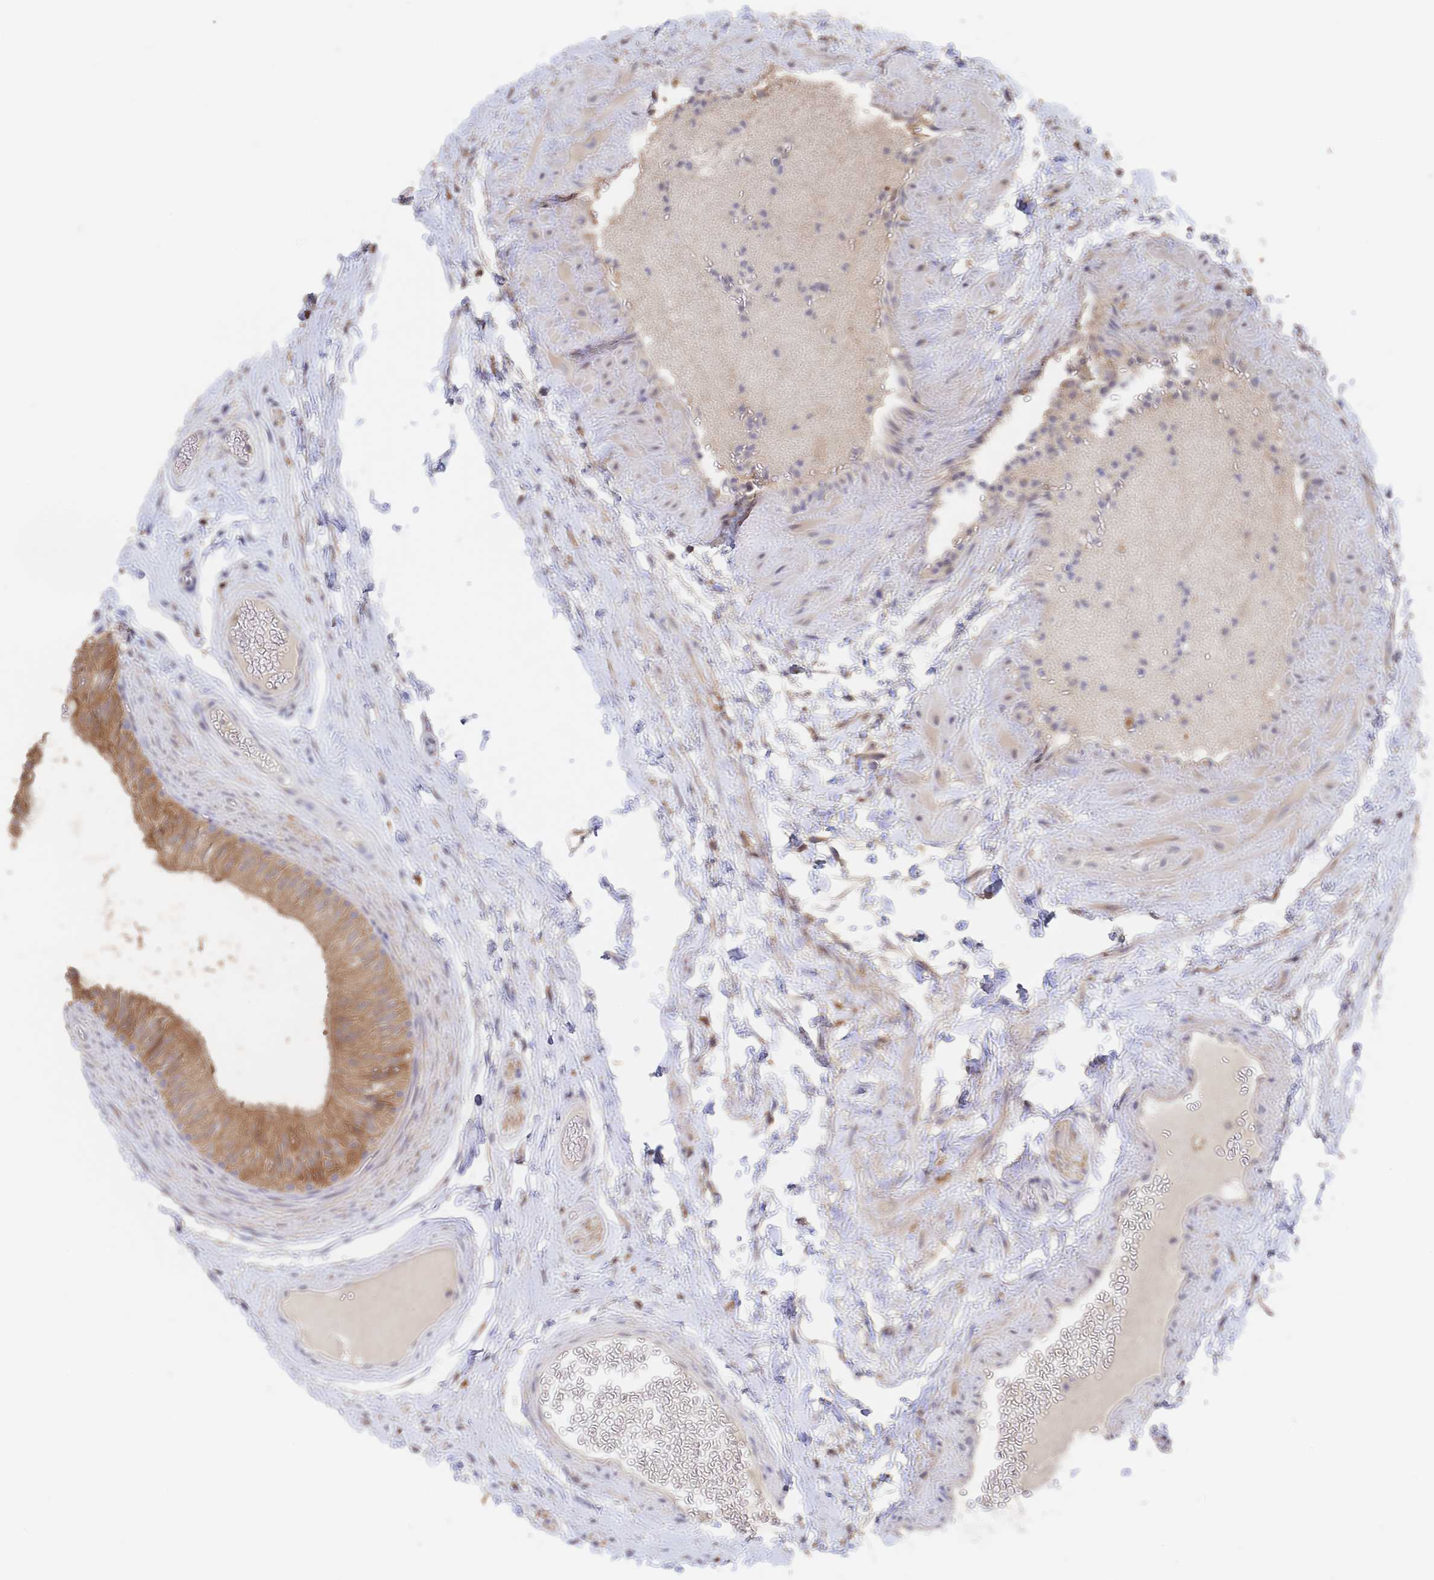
{"staining": {"intensity": "moderate", "quantity": ">75%", "location": "cytoplasmic/membranous"}, "tissue": "epididymis", "cell_type": "Glandular cells", "image_type": "normal", "snomed": [{"axis": "morphology", "description": "Normal tissue, NOS"}, {"axis": "topography", "description": "Epididymis, spermatic cord, NOS"}, {"axis": "topography", "description": "Epididymis"}], "caption": "Epididymis stained for a protein reveals moderate cytoplasmic/membranous positivity in glandular cells. The protein of interest is stained brown, and the nuclei are stained in blue (DAB IHC with brightfield microscopy, high magnification).", "gene": "DNAJA4", "patient": {"sex": "male", "age": 31}}